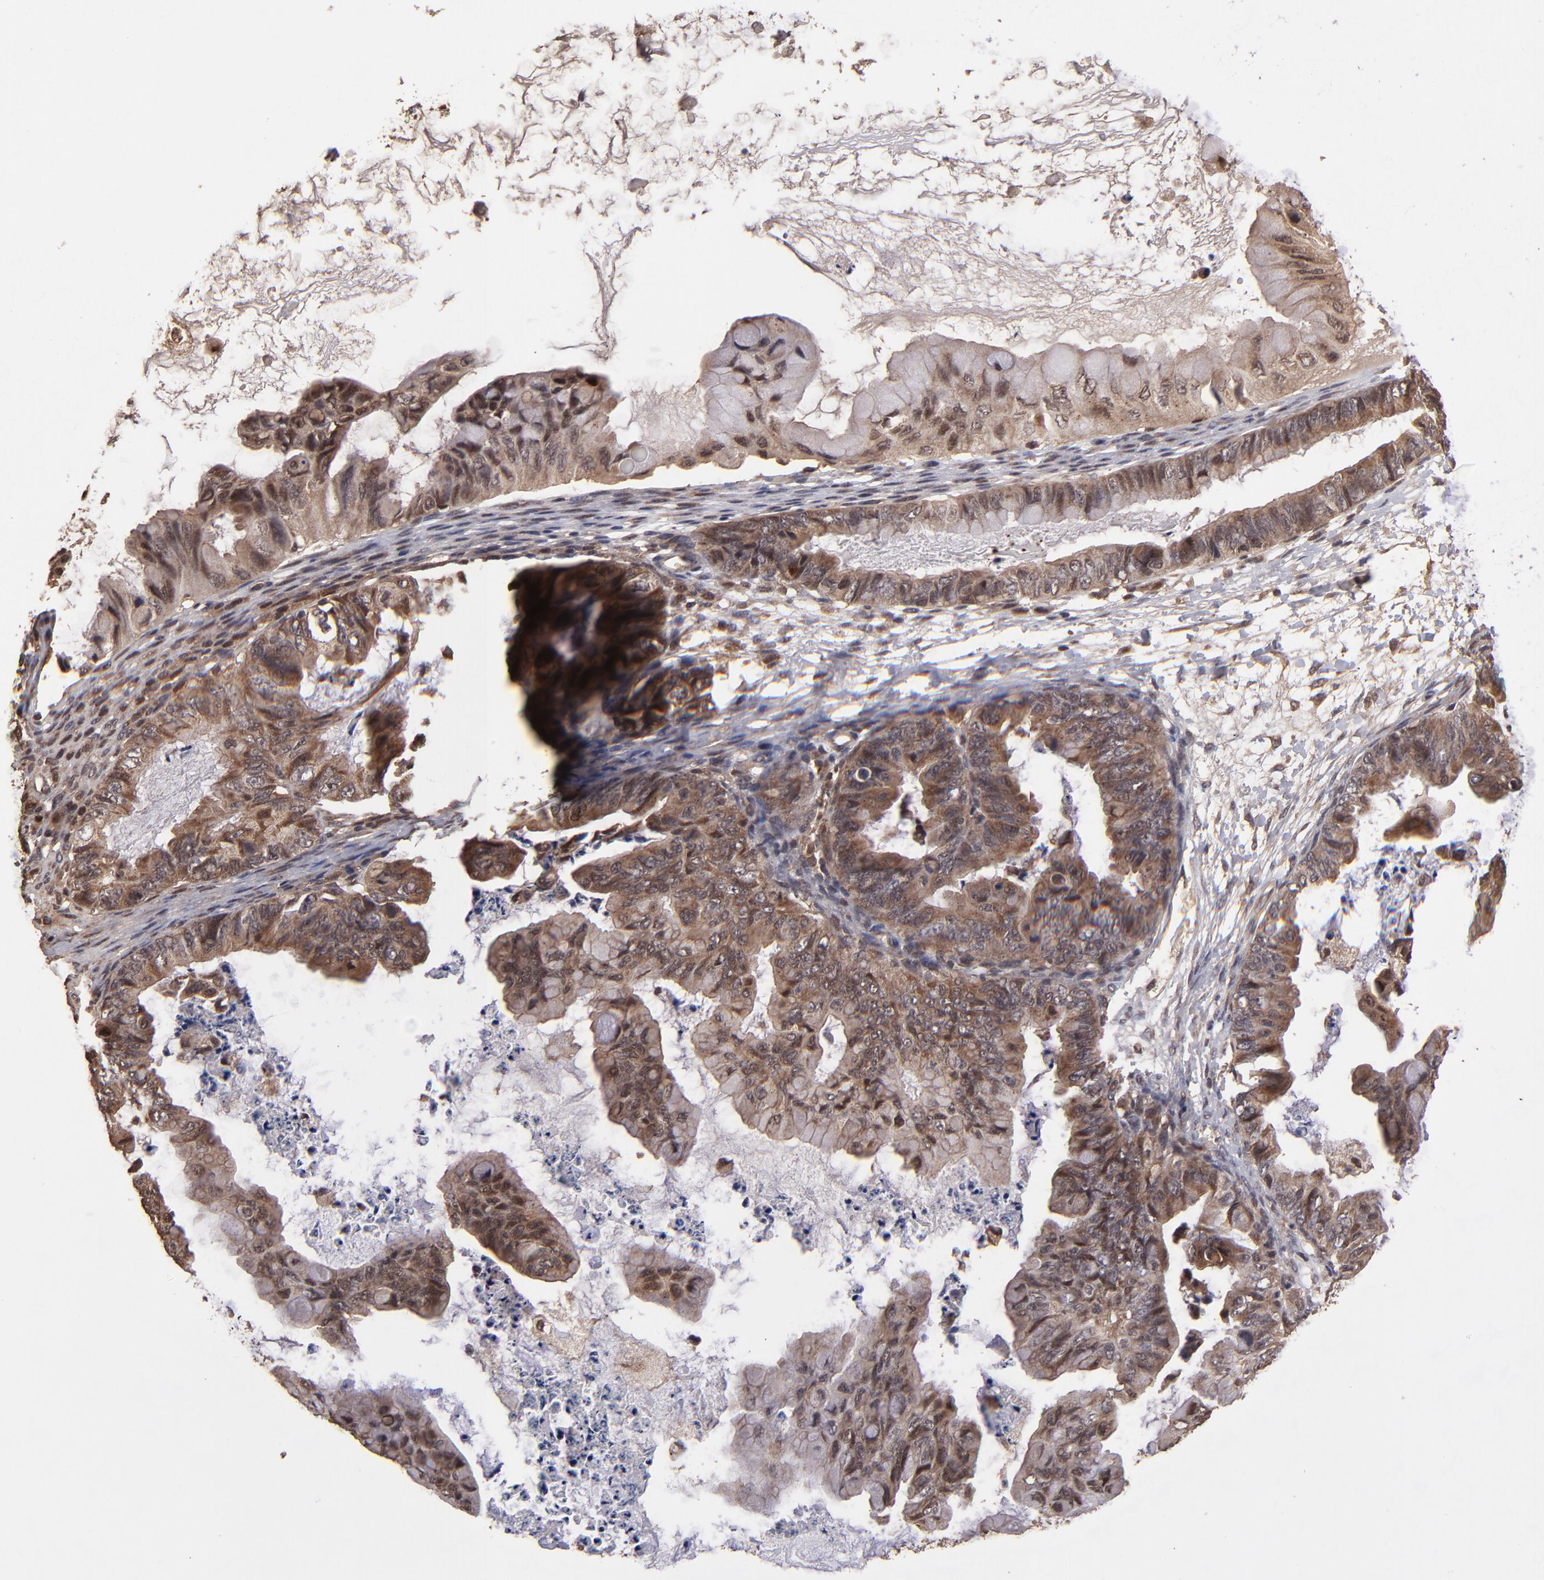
{"staining": {"intensity": "moderate", "quantity": ">75%", "location": "cytoplasmic/membranous"}, "tissue": "ovarian cancer", "cell_type": "Tumor cells", "image_type": "cancer", "snomed": [{"axis": "morphology", "description": "Cystadenocarcinoma, mucinous, NOS"}, {"axis": "topography", "description": "Ovary"}], "caption": "DAB (3,3'-diaminobenzidine) immunohistochemical staining of human ovarian cancer exhibits moderate cytoplasmic/membranous protein expression in approximately >75% of tumor cells. (DAB (3,3'-diaminobenzidine) IHC, brown staining for protein, blue staining for nuclei).", "gene": "NFE2L2", "patient": {"sex": "female", "age": 36}}